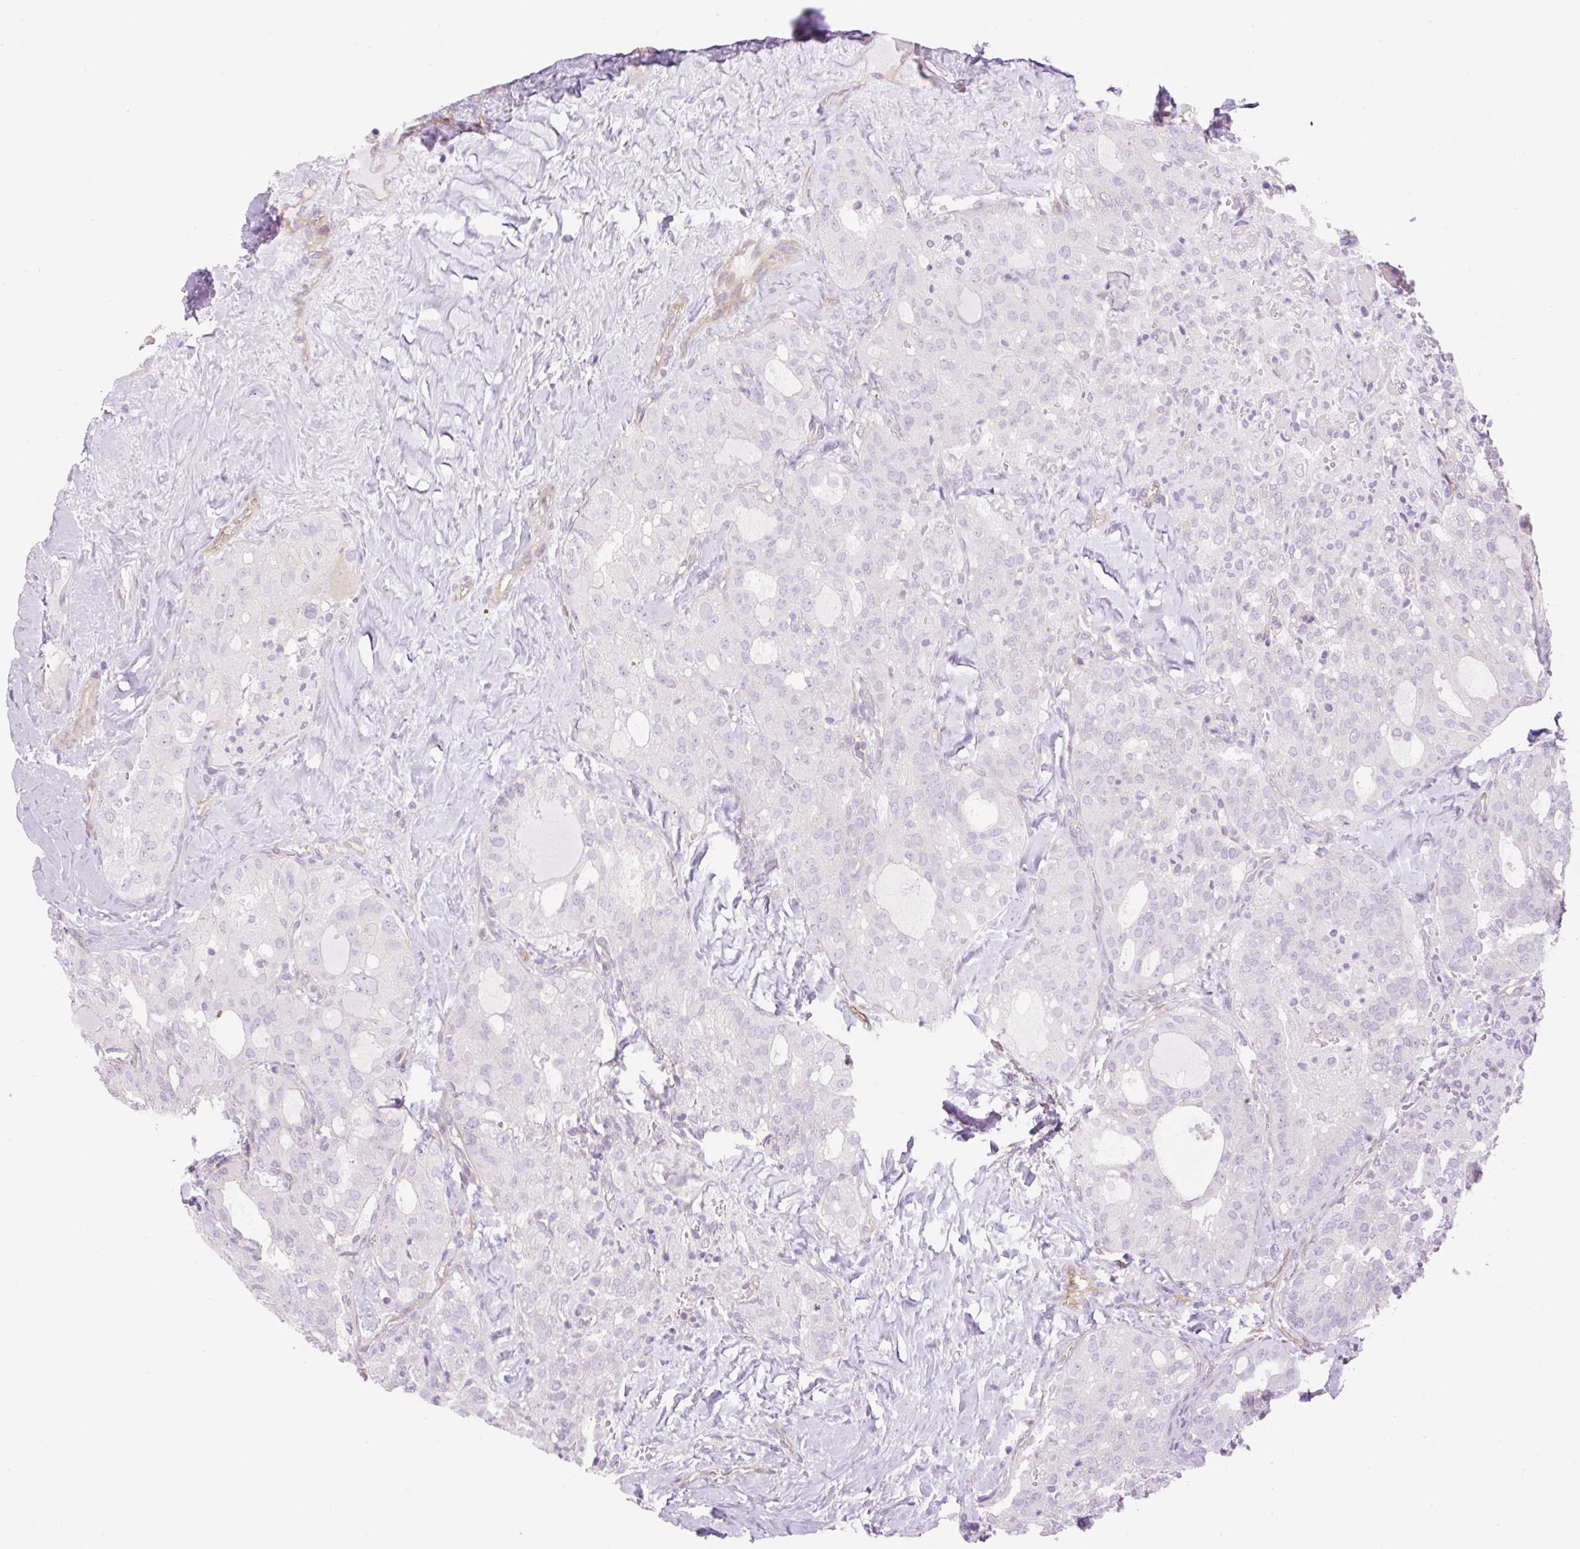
{"staining": {"intensity": "negative", "quantity": "none", "location": "none"}, "tissue": "thyroid cancer", "cell_type": "Tumor cells", "image_type": "cancer", "snomed": [{"axis": "morphology", "description": "Follicular adenoma carcinoma, NOS"}, {"axis": "topography", "description": "Thyroid gland"}], "caption": "A histopathology image of human thyroid follicular adenoma carcinoma is negative for staining in tumor cells.", "gene": "EHD3", "patient": {"sex": "male", "age": 75}}